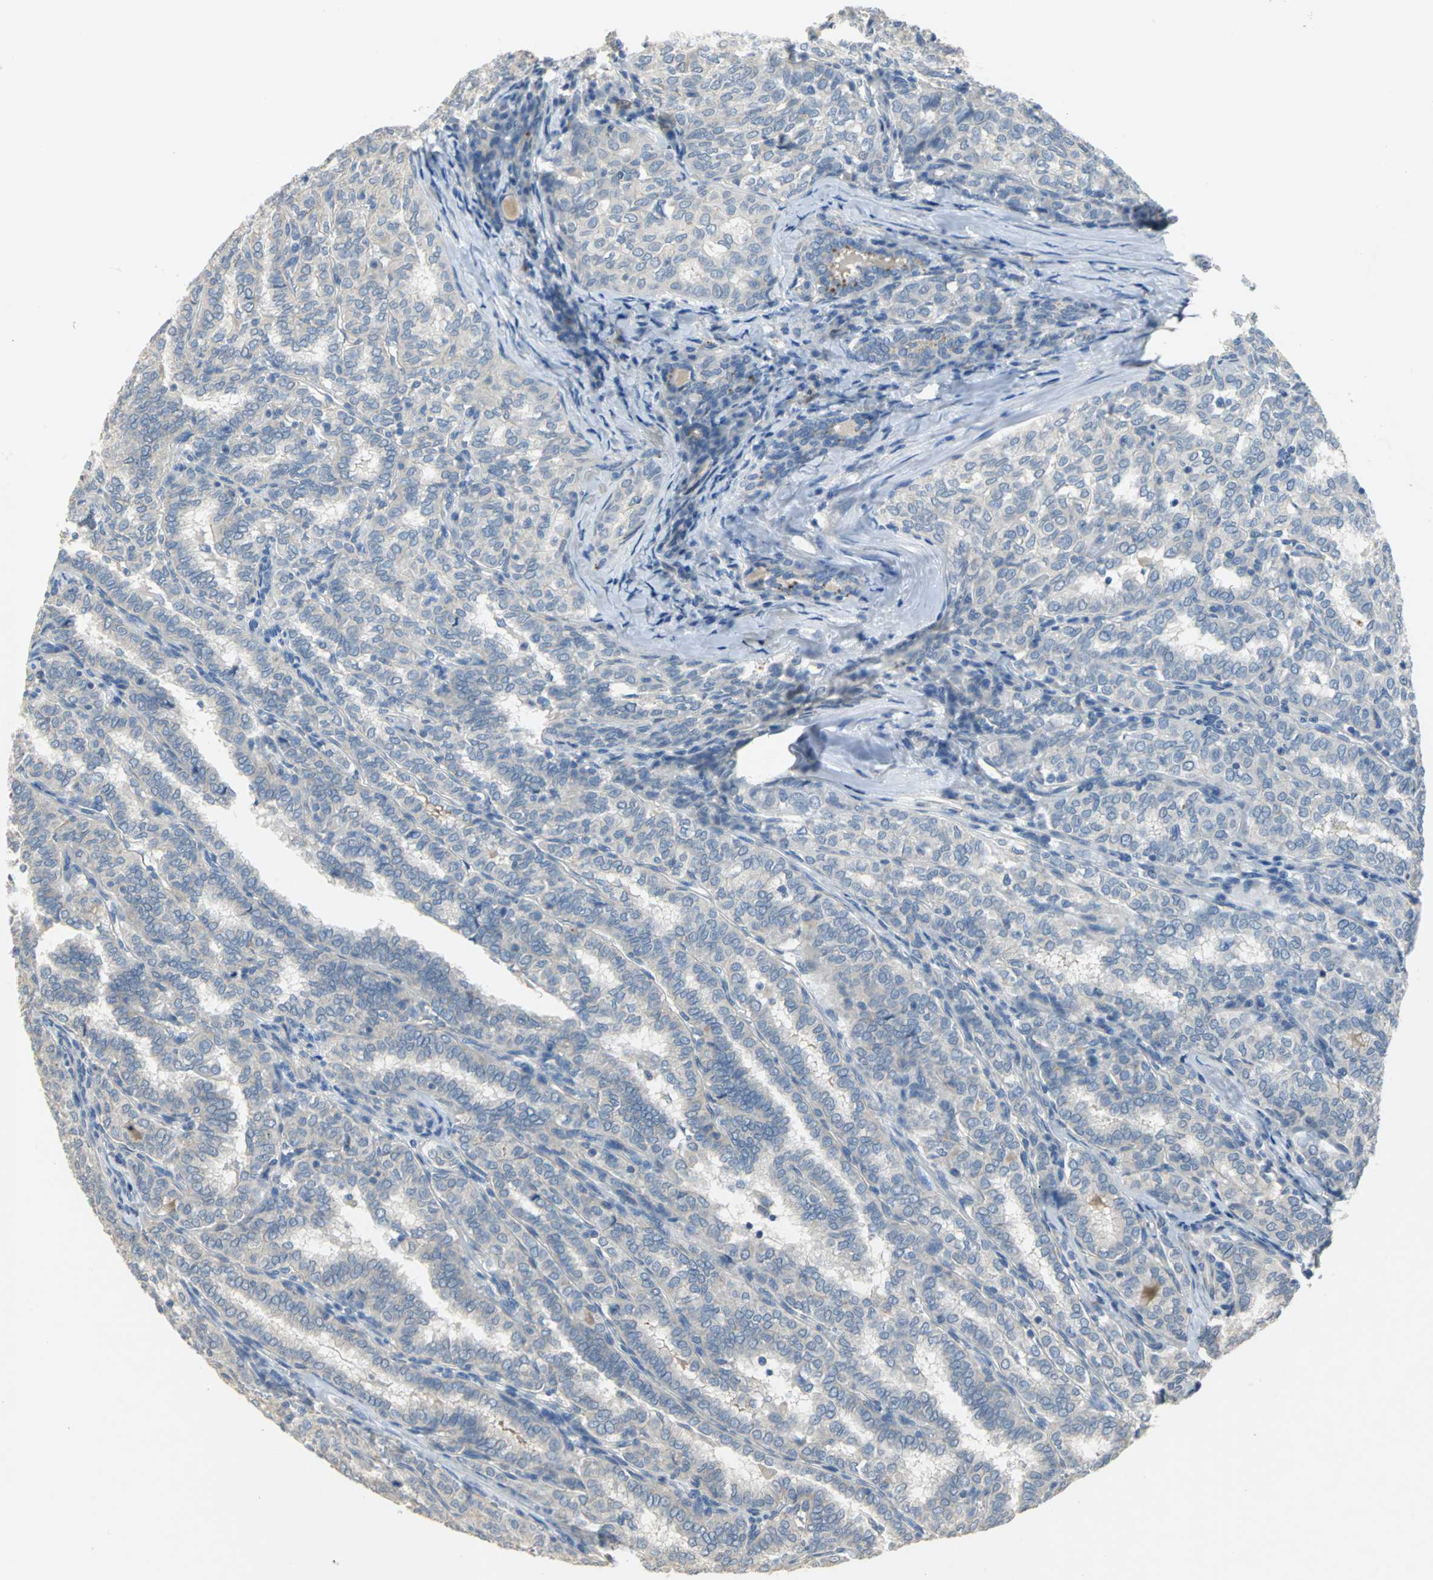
{"staining": {"intensity": "weak", "quantity": "<25%", "location": "cytoplasmic/membranous"}, "tissue": "thyroid cancer", "cell_type": "Tumor cells", "image_type": "cancer", "snomed": [{"axis": "morphology", "description": "Papillary adenocarcinoma, NOS"}, {"axis": "topography", "description": "Thyroid gland"}], "caption": "A micrograph of thyroid papillary adenocarcinoma stained for a protein shows no brown staining in tumor cells. Brightfield microscopy of immunohistochemistry stained with DAB (3,3'-diaminobenzidine) (brown) and hematoxylin (blue), captured at high magnification.", "gene": "IL17RB", "patient": {"sex": "female", "age": 30}}